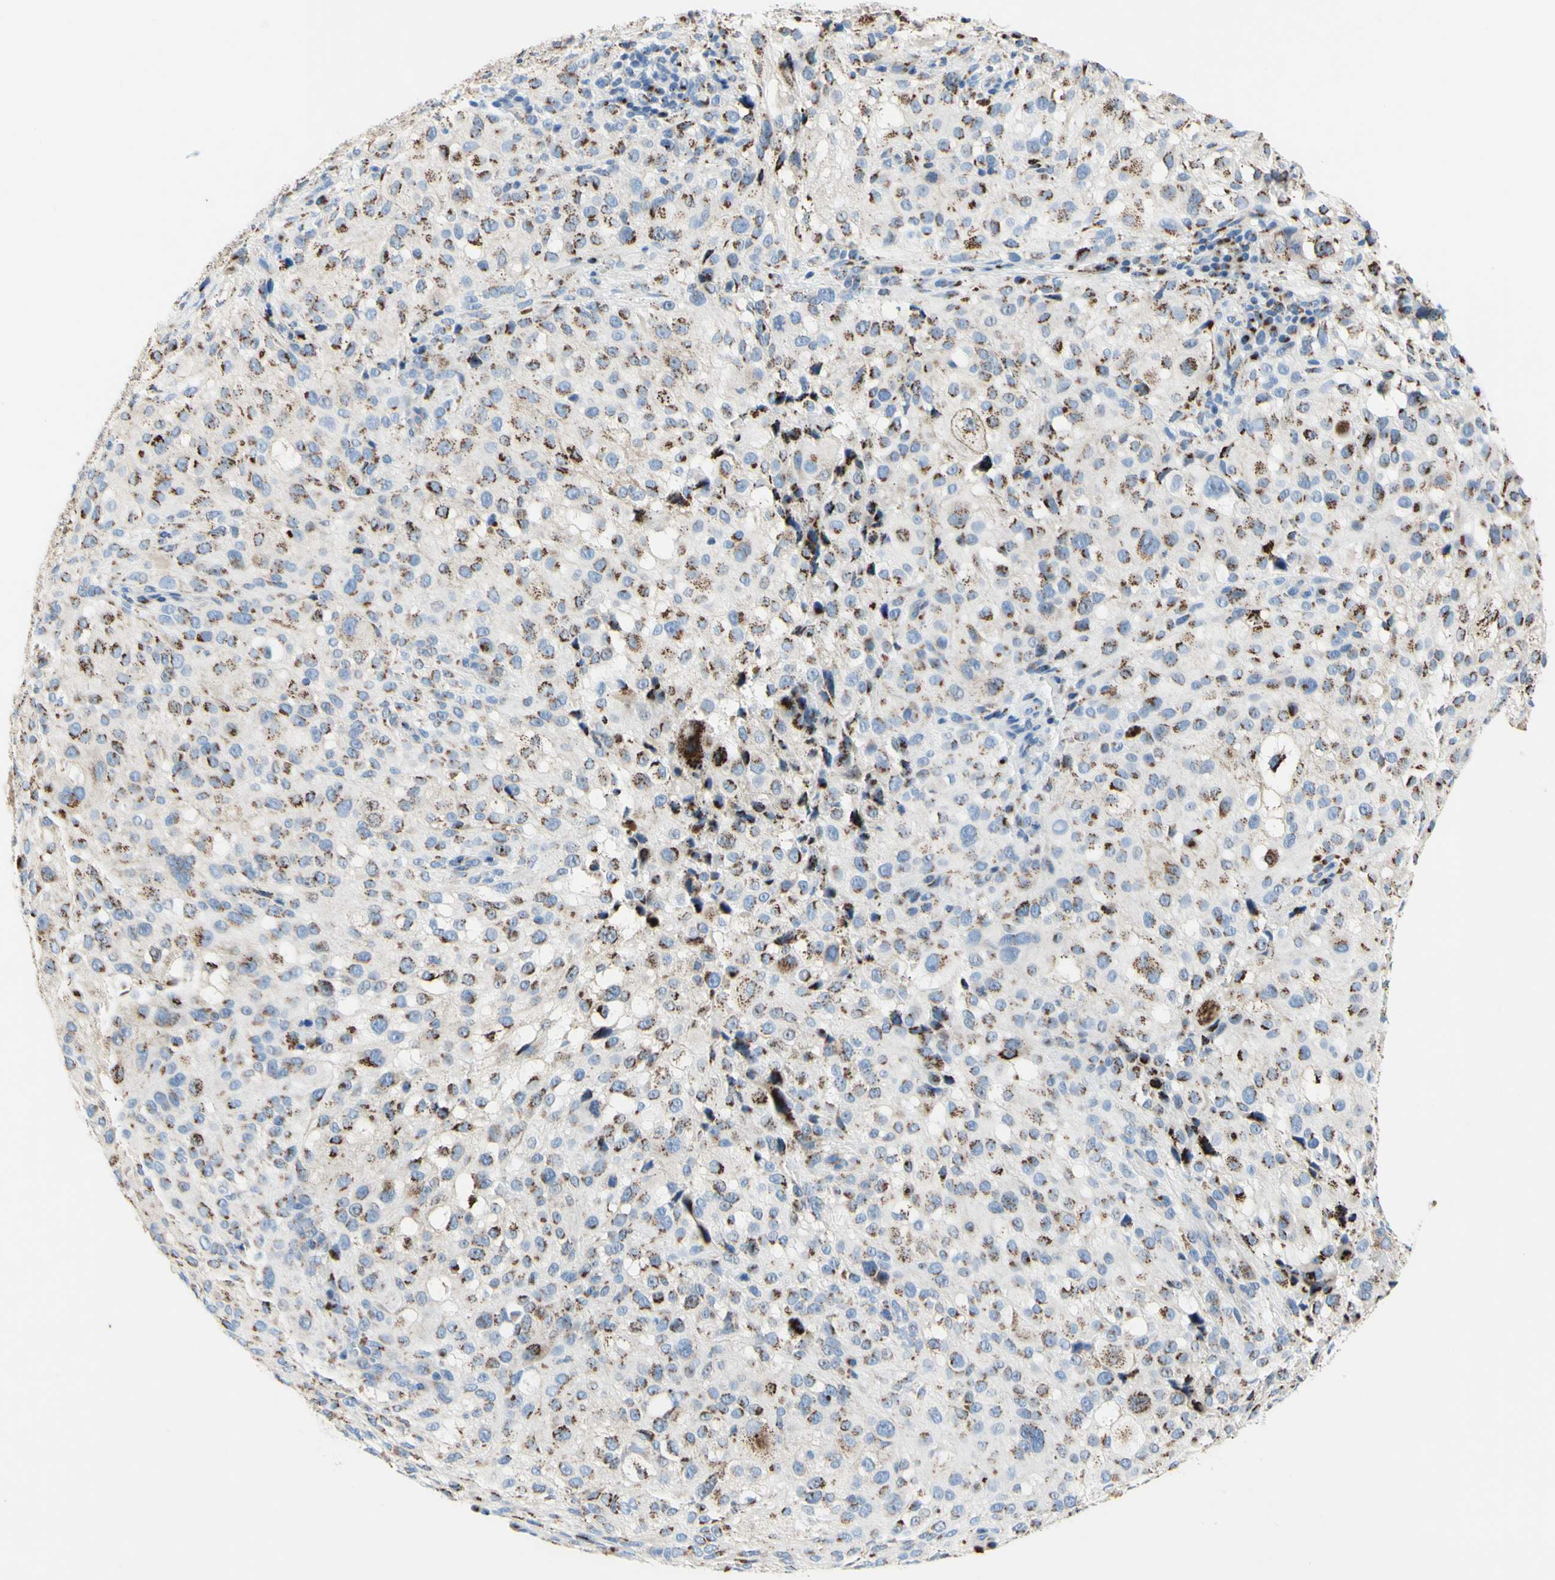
{"staining": {"intensity": "moderate", "quantity": "25%-75%", "location": "cytoplasmic/membranous"}, "tissue": "melanoma", "cell_type": "Tumor cells", "image_type": "cancer", "snomed": [{"axis": "morphology", "description": "Necrosis, NOS"}, {"axis": "morphology", "description": "Malignant melanoma, NOS"}, {"axis": "topography", "description": "Skin"}], "caption": "Protein positivity by immunohistochemistry demonstrates moderate cytoplasmic/membranous staining in approximately 25%-75% of tumor cells in melanoma. (DAB IHC with brightfield microscopy, high magnification).", "gene": "GALNT2", "patient": {"sex": "female", "age": 87}}